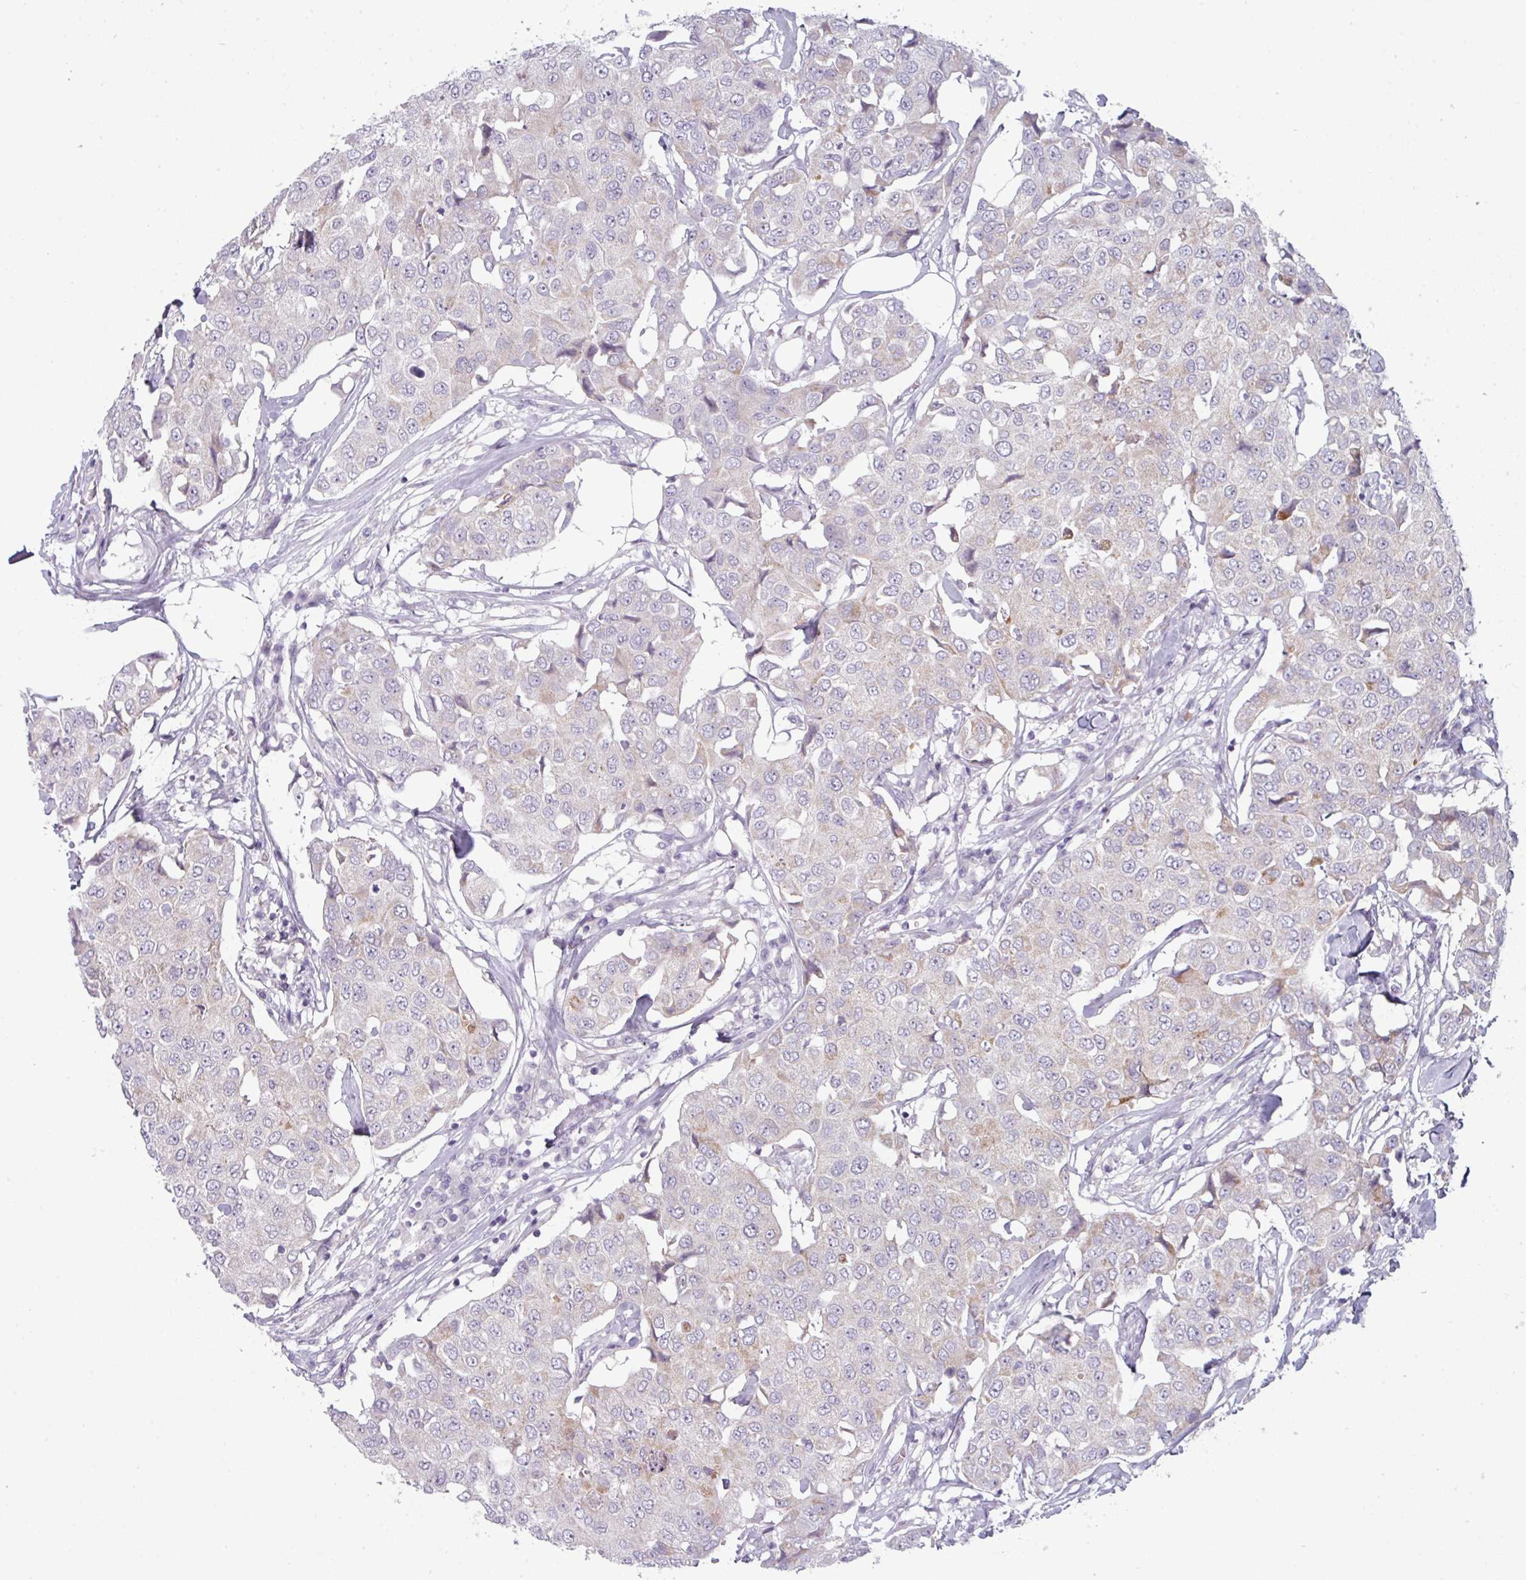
{"staining": {"intensity": "weak", "quantity": "<25%", "location": "cytoplasmic/membranous"}, "tissue": "breast cancer", "cell_type": "Tumor cells", "image_type": "cancer", "snomed": [{"axis": "morphology", "description": "Duct carcinoma"}, {"axis": "topography", "description": "Breast"}], "caption": "Tumor cells show no significant positivity in invasive ductal carcinoma (breast).", "gene": "ZNF615", "patient": {"sex": "female", "age": 80}}